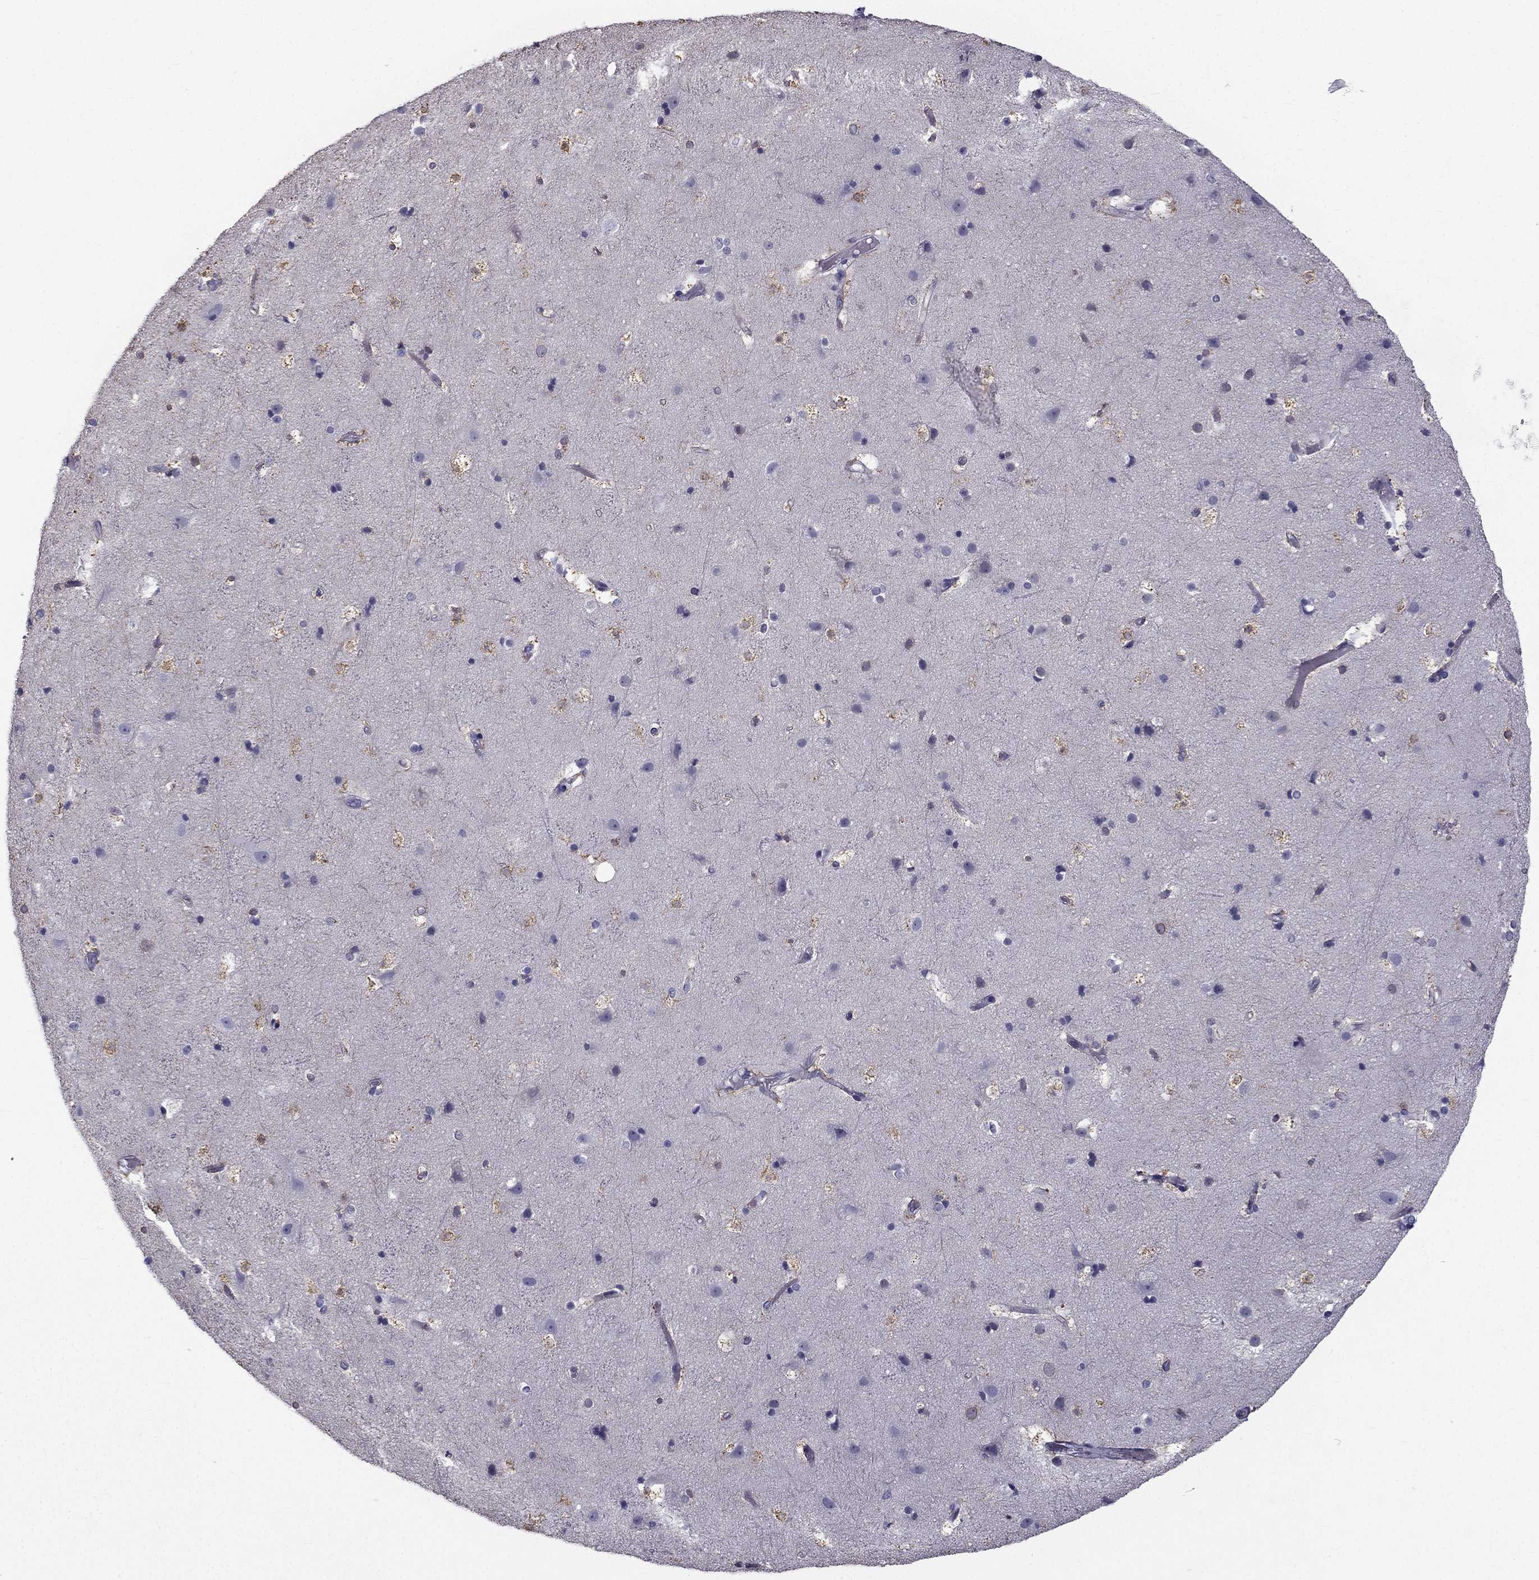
{"staining": {"intensity": "negative", "quantity": "none", "location": "none"}, "tissue": "cerebral cortex", "cell_type": "Endothelial cells", "image_type": "normal", "snomed": [{"axis": "morphology", "description": "Normal tissue, NOS"}, {"axis": "topography", "description": "Cerebral cortex"}], "caption": "Human cerebral cortex stained for a protein using immunohistochemistry shows no expression in endothelial cells.", "gene": "CCDC40", "patient": {"sex": "female", "age": 52}}